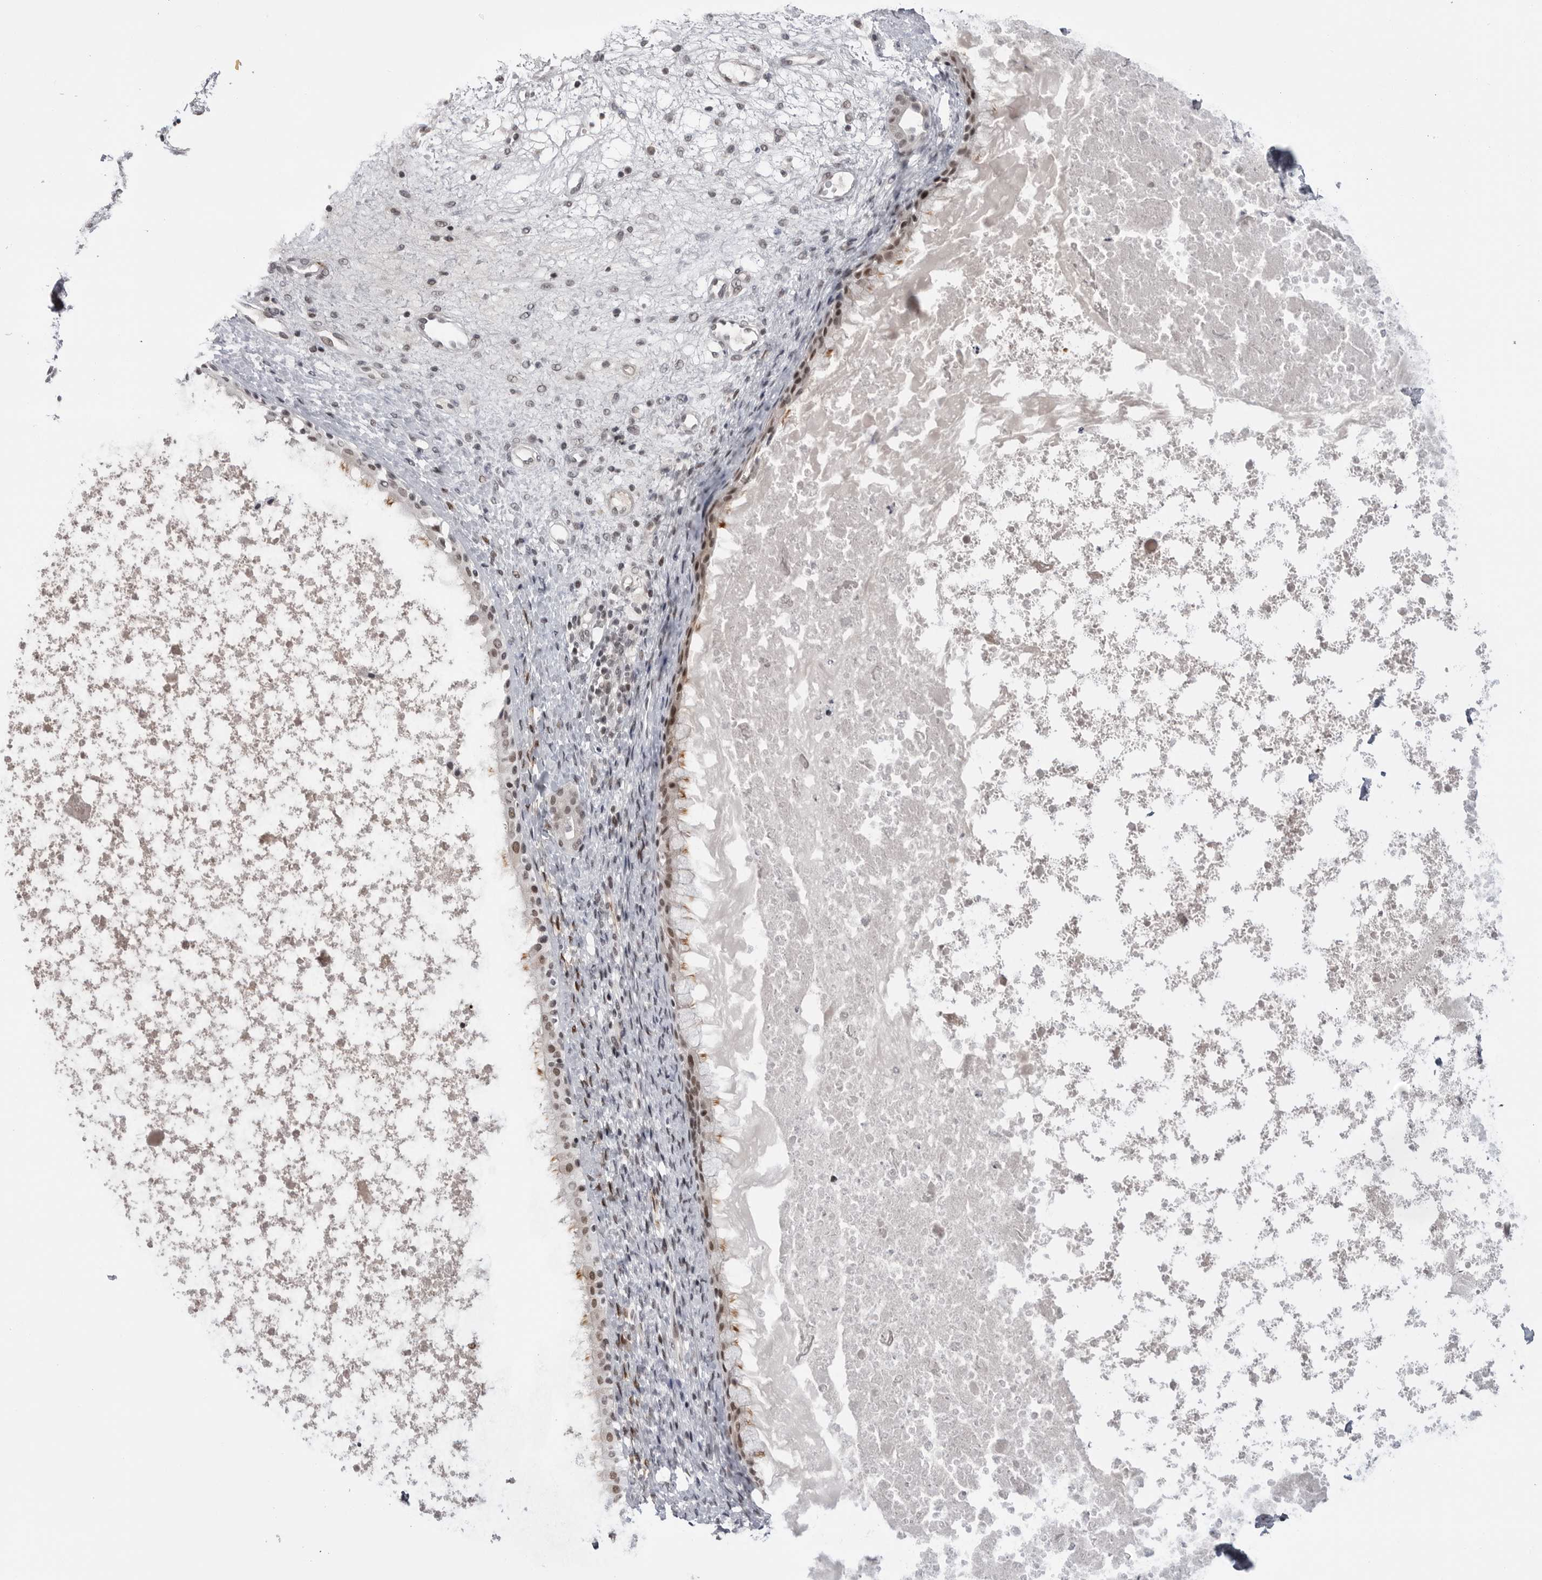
{"staining": {"intensity": "moderate", "quantity": "<25%", "location": "cytoplasmic/membranous,nuclear"}, "tissue": "nasopharynx", "cell_type": "Respiratory epithelial cells", "image_type": "normal", "snomed": [{"axis": "morphology", "description": "Normal tissue, NOS"}, {"axis": "topography", "description": "Nasopharynx"}], "caption": "Nasopharynx stained for a protein (brown) displays moderate cytoplasmic/membranous,nuclear positive expression in about <25% of respiratory epithelial cells.", "gene": "TRIM66", "patient": {"sex": "male", "age": 22}}